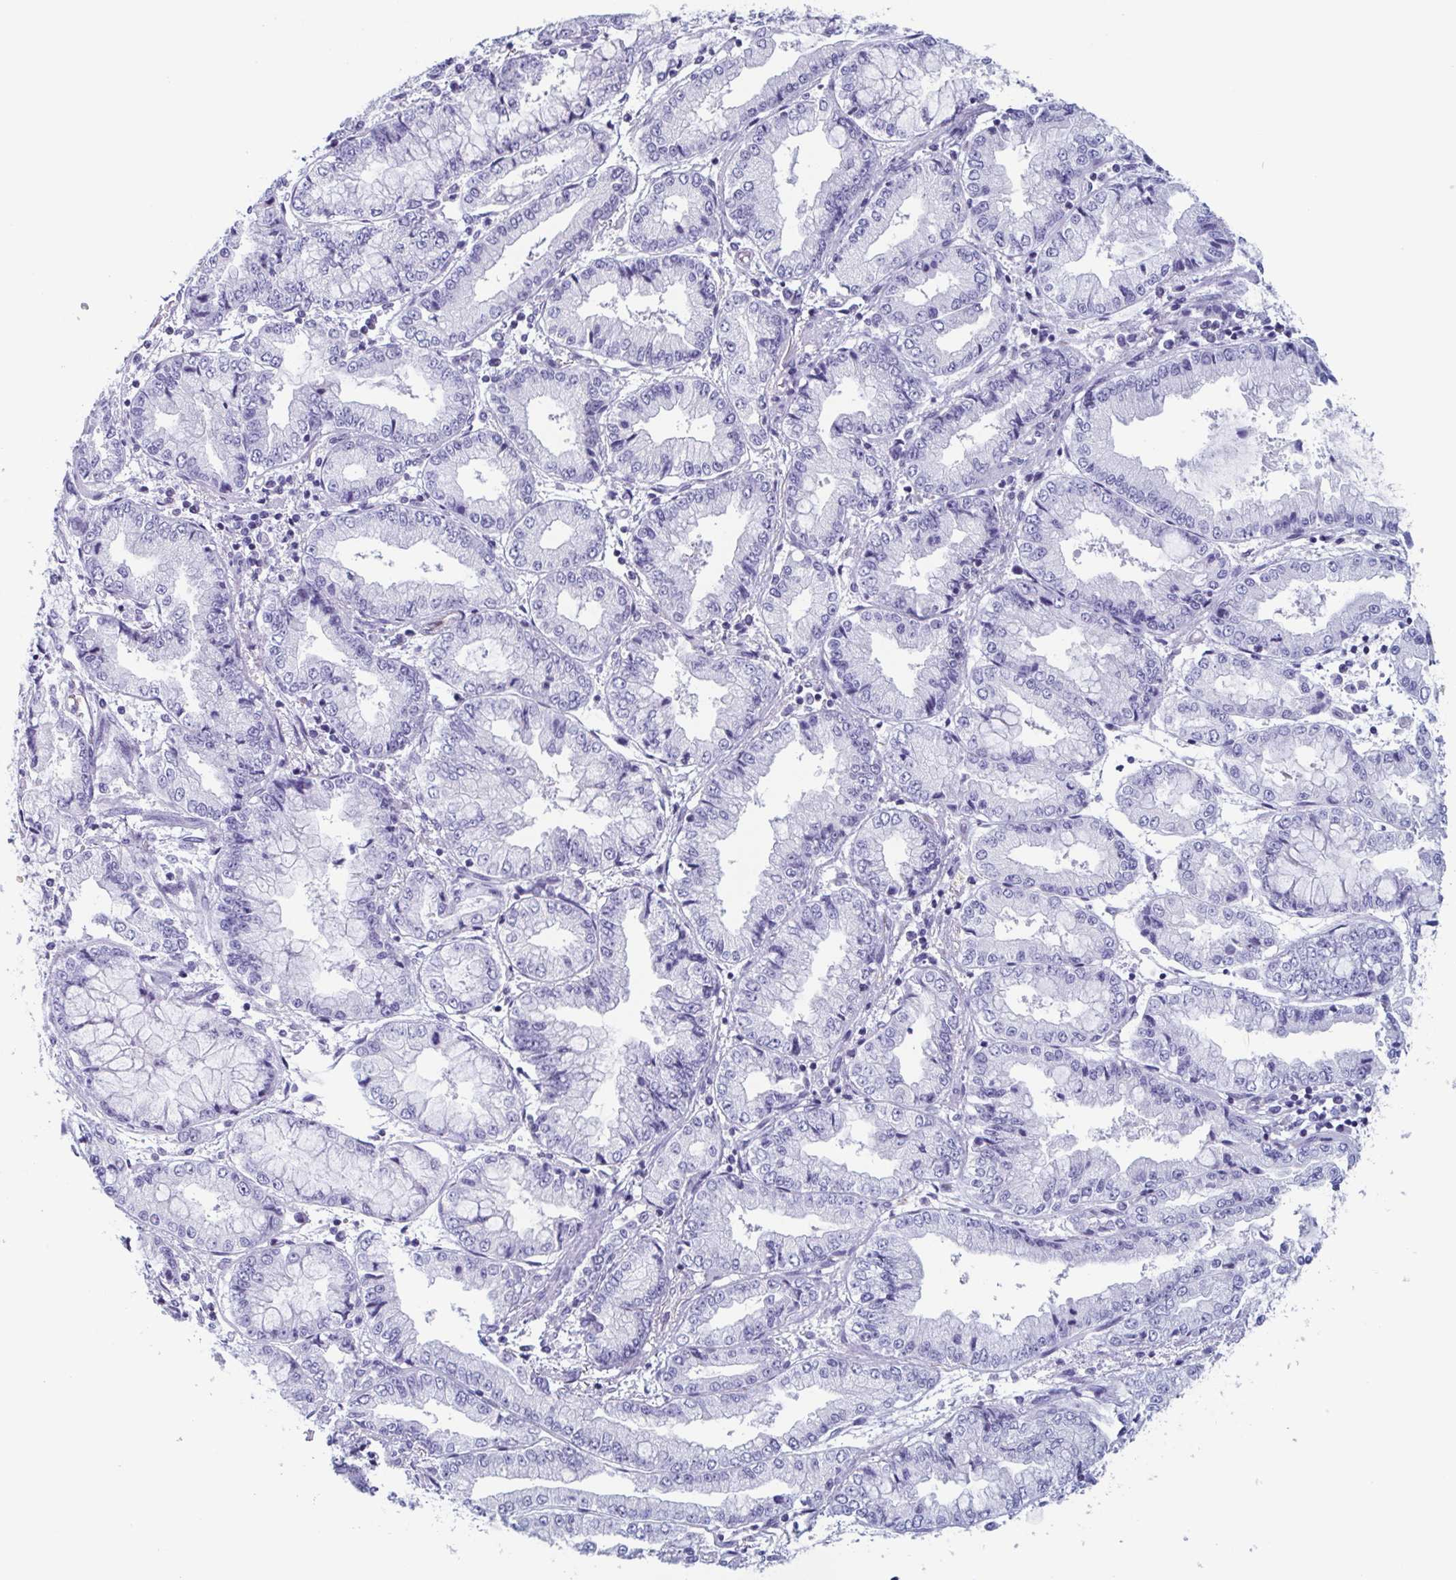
{"staining": {"intensity": "negative", "quantity": "none", "location": "none"}, "tissue": "stomach cancer", "cell_type": "Tumor cells", "image_type": "cancer", "snomed": [{"axis": "morphology", "description": "Adenocarcinoma, NOS"}, {"axis": "topography", "description": "Stomach, upper"}], "caption": "An immunohistochemistry photomicrograph of stomach adenocarcinoma is shown. There is no staining in tumor cells of stomach adenocarcinoma.", "gene": "BPI", "patient": {"sex": "female", "age": 74}}